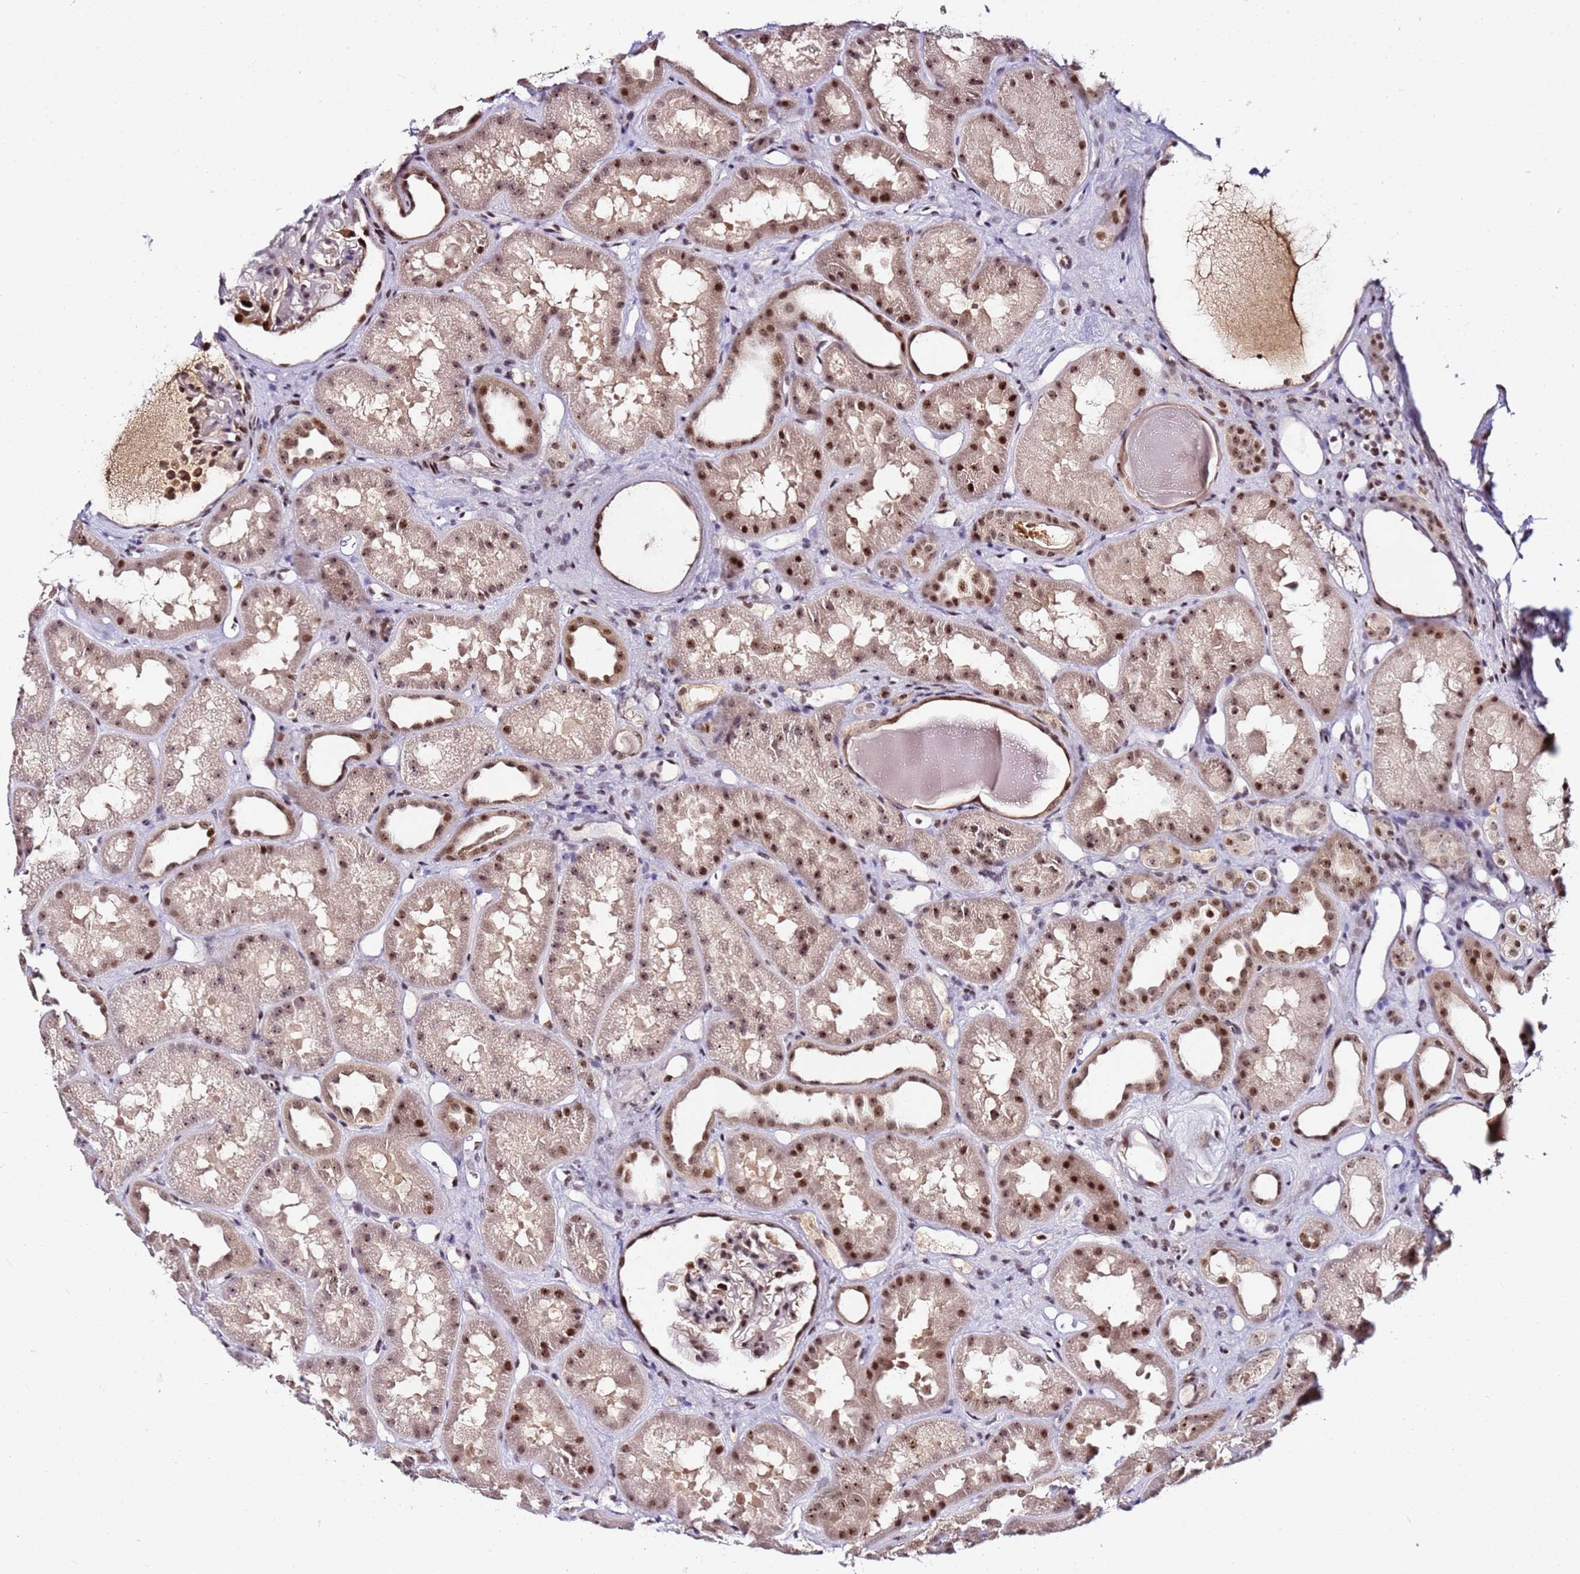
{"staining": {"intensity": "moderate", "quantity": ">75%", "location": "nuclear"}, "tissue": "kidney", "cell_type": "Cells in glomeruli", "image_type": "normal", "snomed": [{"axis": "morphology", "description": "Normal tissue, NOS"}, {"axis": "topography", "description": "Kidney"}], "caption": "Human kidney stained with a brown dye displays moderate nuclear positive staining in approximately >75% of cells in glomeruli.", "gene": "FCF1", "patient": {"sex": "male", "age": 61}}